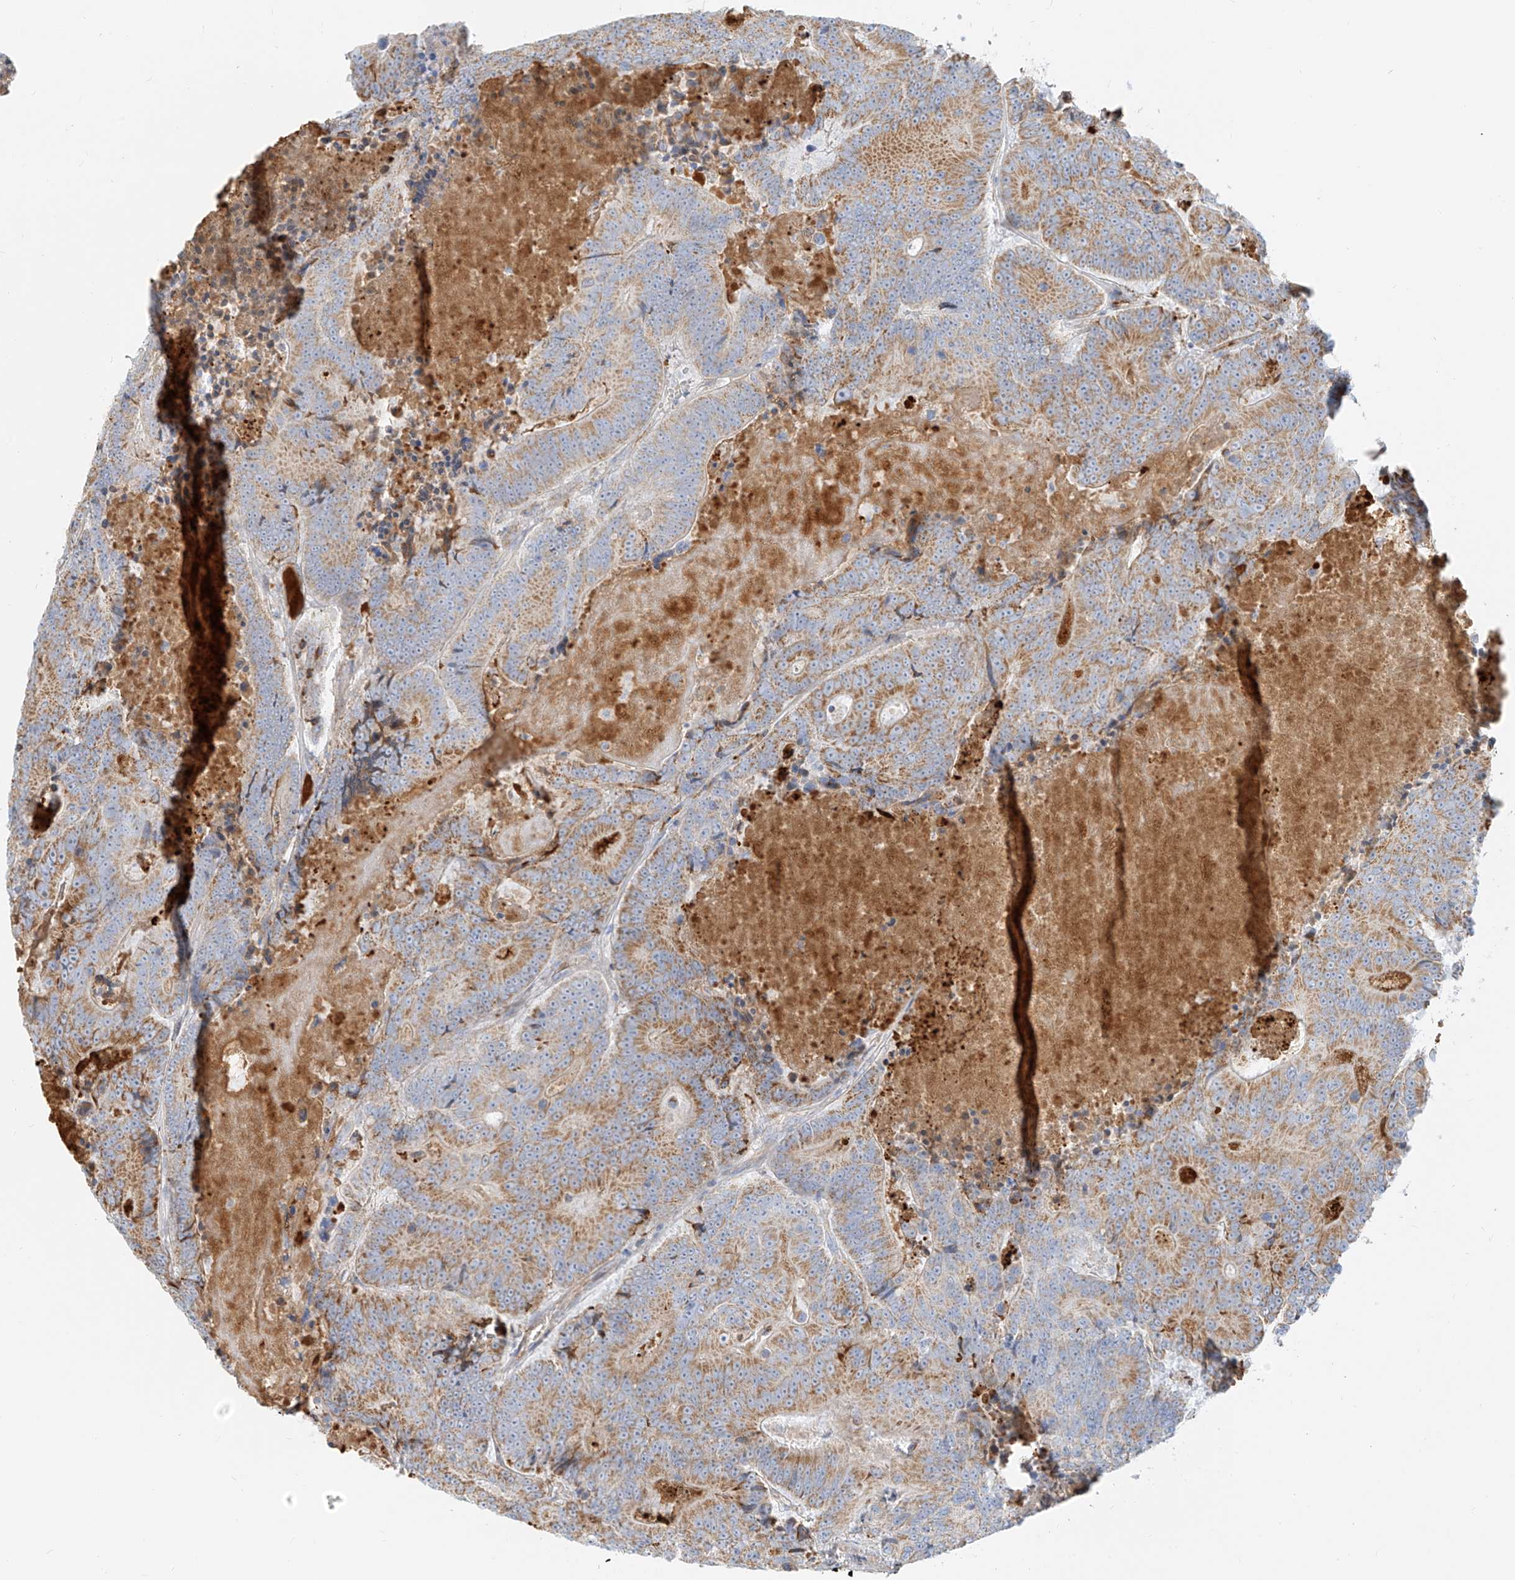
{"staining": {"intensity": "moderate", "quantity": "25%-75%", "location": "cytoplasmic/membranous"}, "tissue": "colorectal cancer", "cell_type": "Tumor cells", "image_type": "cancer", "snomed": [{"axis": "morphology", "description": "Adenocarcinoma, NOS"}, {"axis": "topography", "description": "Colon"}], "caption": "Immunohistochemistry (DAB) staining of human adenocarcinoma (colorectal) demonstrates moderate cytoplasmic/membranous protein staining in approximately 25%-75% of tumor cells. (DAB IHC, brown staining for protein, blue staining for nuclei).", "gene": "OCSTAMP", "patient": {"sex": "male", "age": 83}}